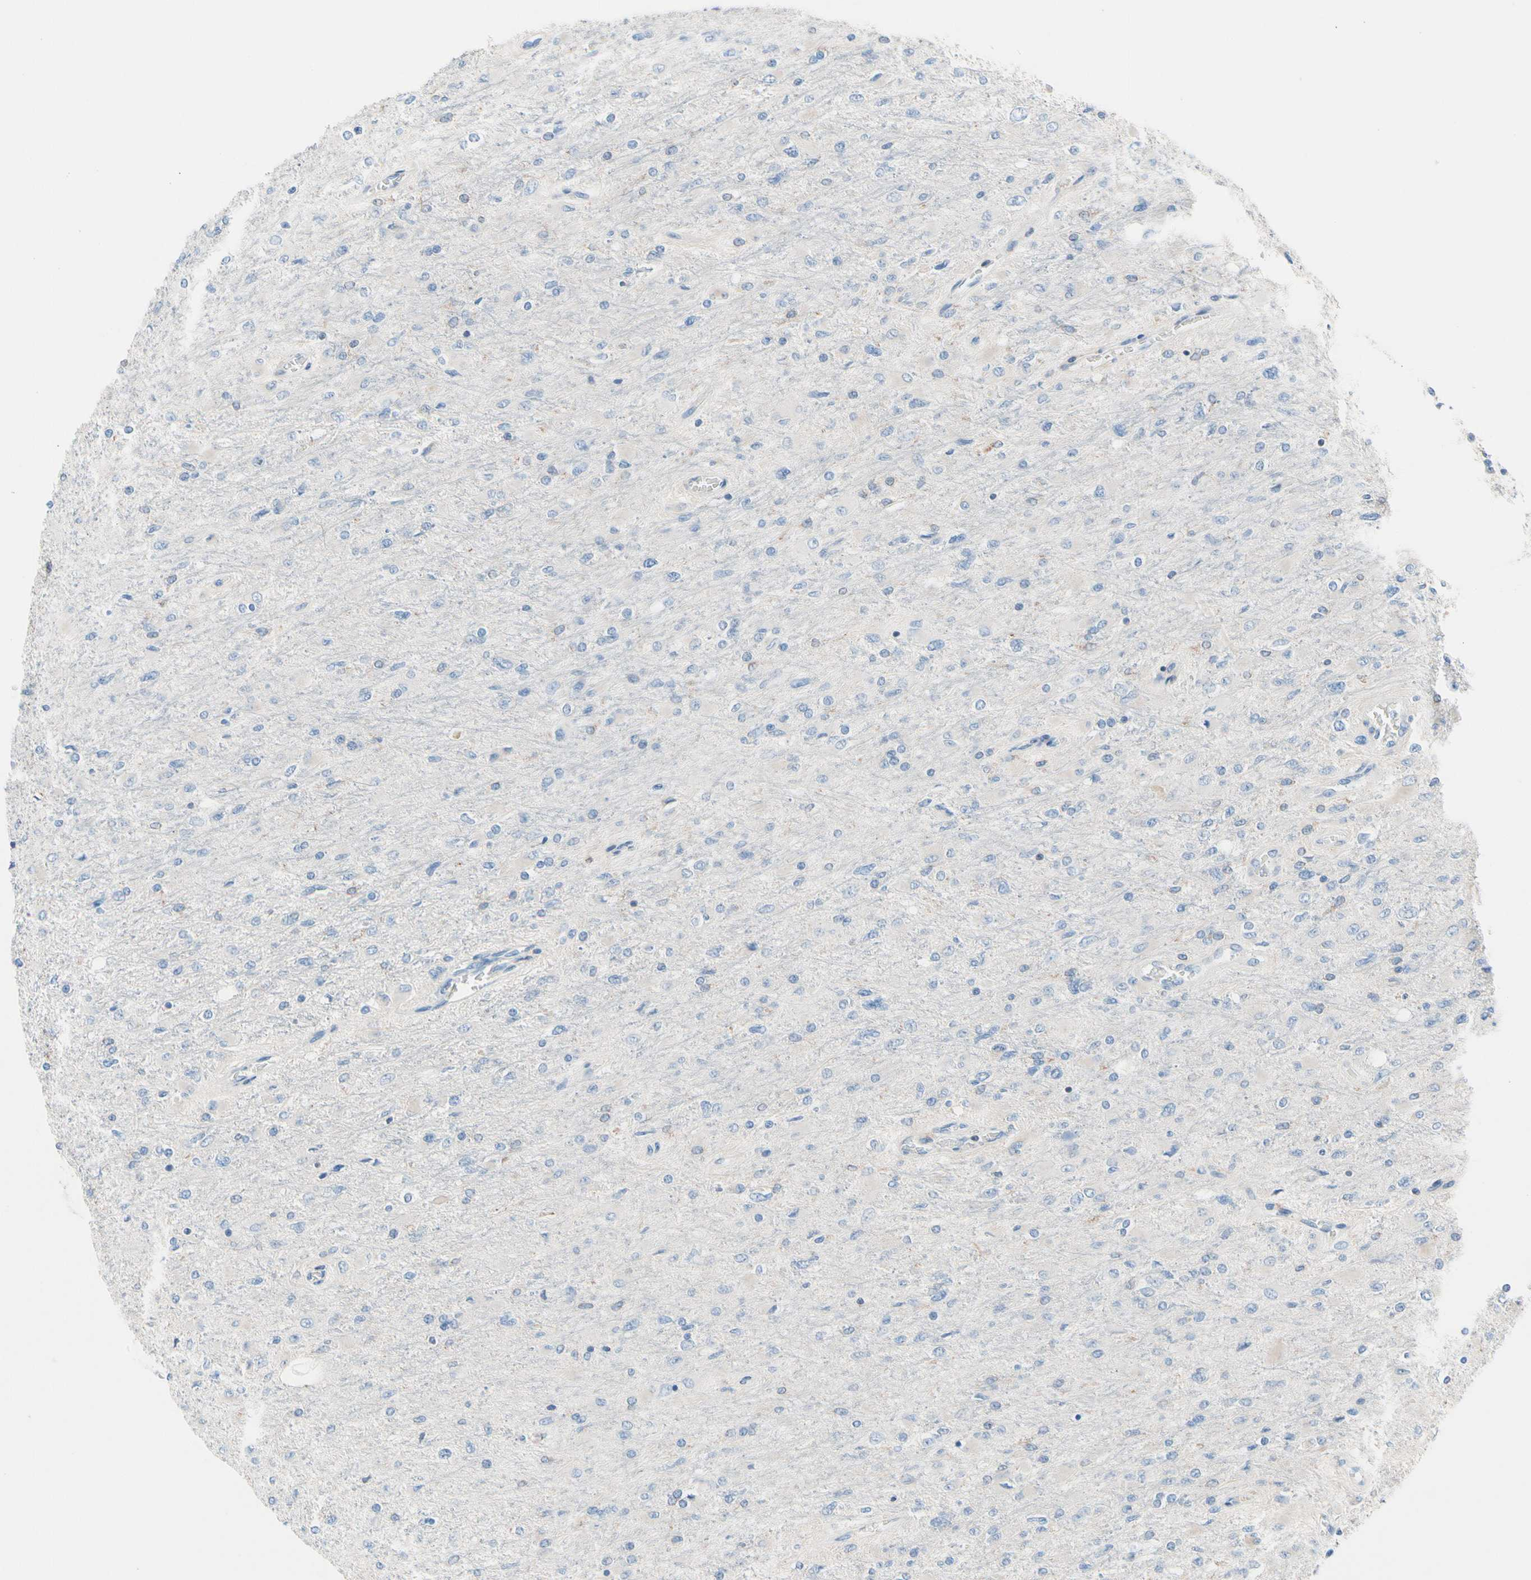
{"staining": {"intensity": "negative", "quantity": "none", "location": "none"}, "tissue": "glioma", "cell_type": "Tumor cells", "image_type": "cancer", "snomed": [{"axis": "morphology", "description": "Glioma, malignant, High grade"}, {"axis": "topography", "description": "Cerebral cortex"}], "caption": "Immunohistochemistry (IHC) of human glioma demonstrates no expression in tumor cells.", "gene": "MAP3K3", "patient": {"sex": "female", "age": 36}}